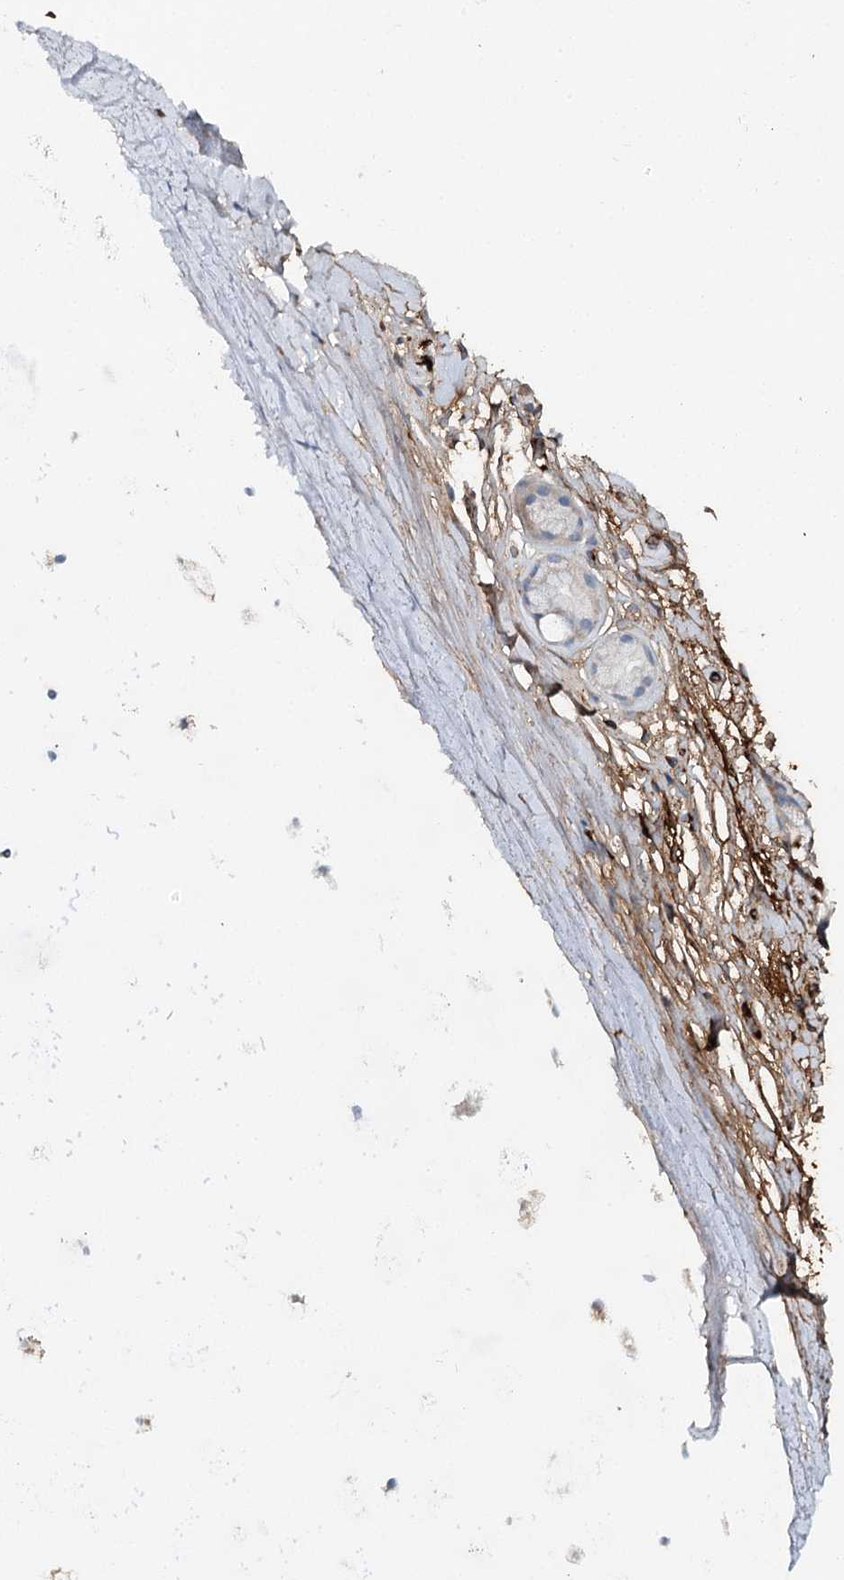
{"staining": {"intensity": "moderate", "quantity": "25%-75%", "location": "cytoplasmic/membranous"}, "tissue": "adipose tissue", "cell_type": "Adipocytes", "image_type": "normal", "snomed": [{"axis": "morphology", "description": "Normal tissue, NOS"}, {"axis": "topography", "description": "Lymph node"}, {"axis": "topography", "description": "Bronchus"}], "caption": "Immunohistochemical staining of benign human adipose tissue exhibits medium levels of moderate cytoplasmic/membranous expression in about 25%-75% of adipocytes. The protein of interest is stained brown, and the nuclei are stained in blue (DAB IHC with brightfield microscopy, high magnification).", "gene": "ALKBH8", "patient": {"sex": "male", "age": 63}}